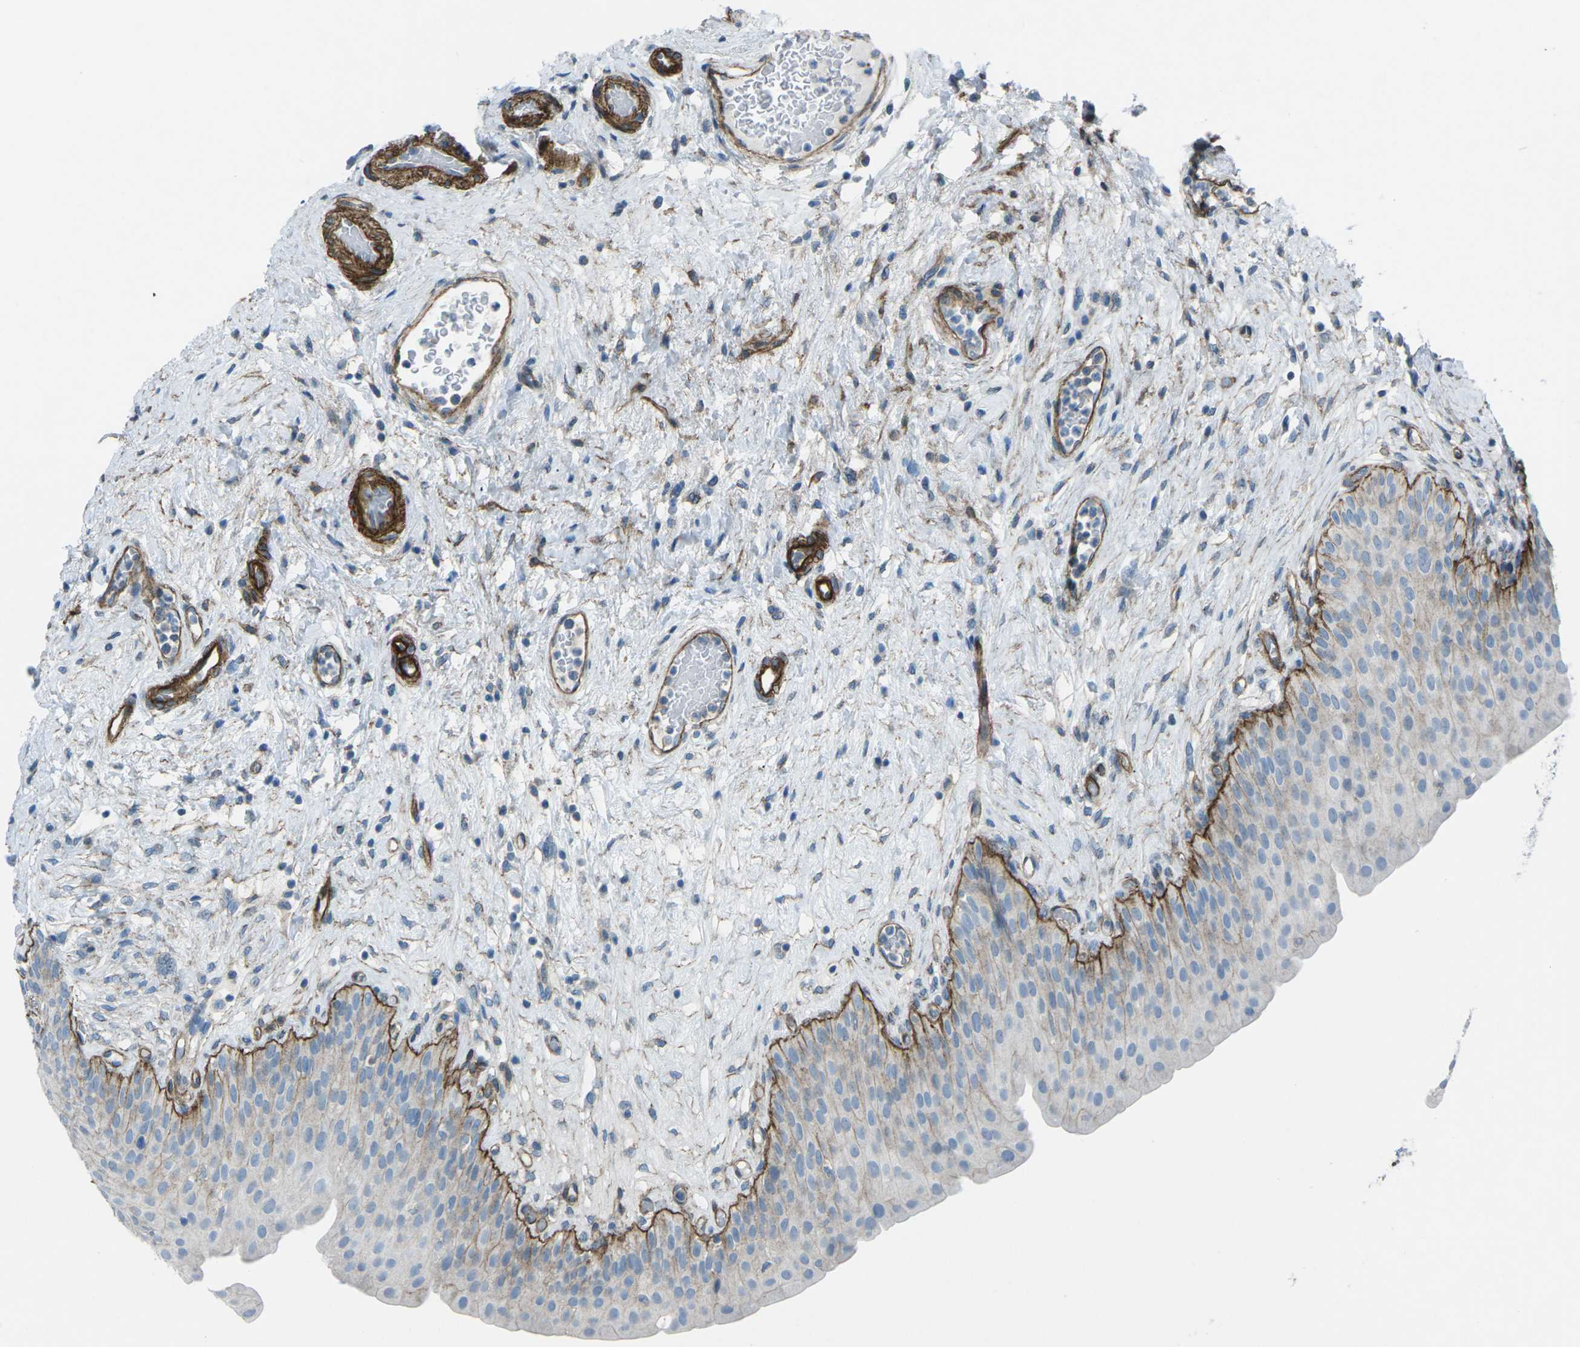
{"staining": {"intensity": "weak", "quantity": "<25%", "location": "cytoplasmic/membranous"}, "tissue": "urinary bladder", "cell_type": "Urothelial cells", "image_type": "normal", "snomed": [{"axis": "morphology", "description": "Normal tissue, NOS"}, {"axis": "topography", "description": "Urinary bladder"}], "caption": "This histopathology image is of unremarkable urinary bladder stained with immunohistochemistry to label a protein in brown with the nuclei are counter-stained blue. There is no staining in urothelial cells. (DAB (3,3'-diaminobenzidine) immunohistochemistry visualized using brightfield microscopy, high magnification).", "gene": "UTRN", "patient": {"sex": "male", "age": 46}}